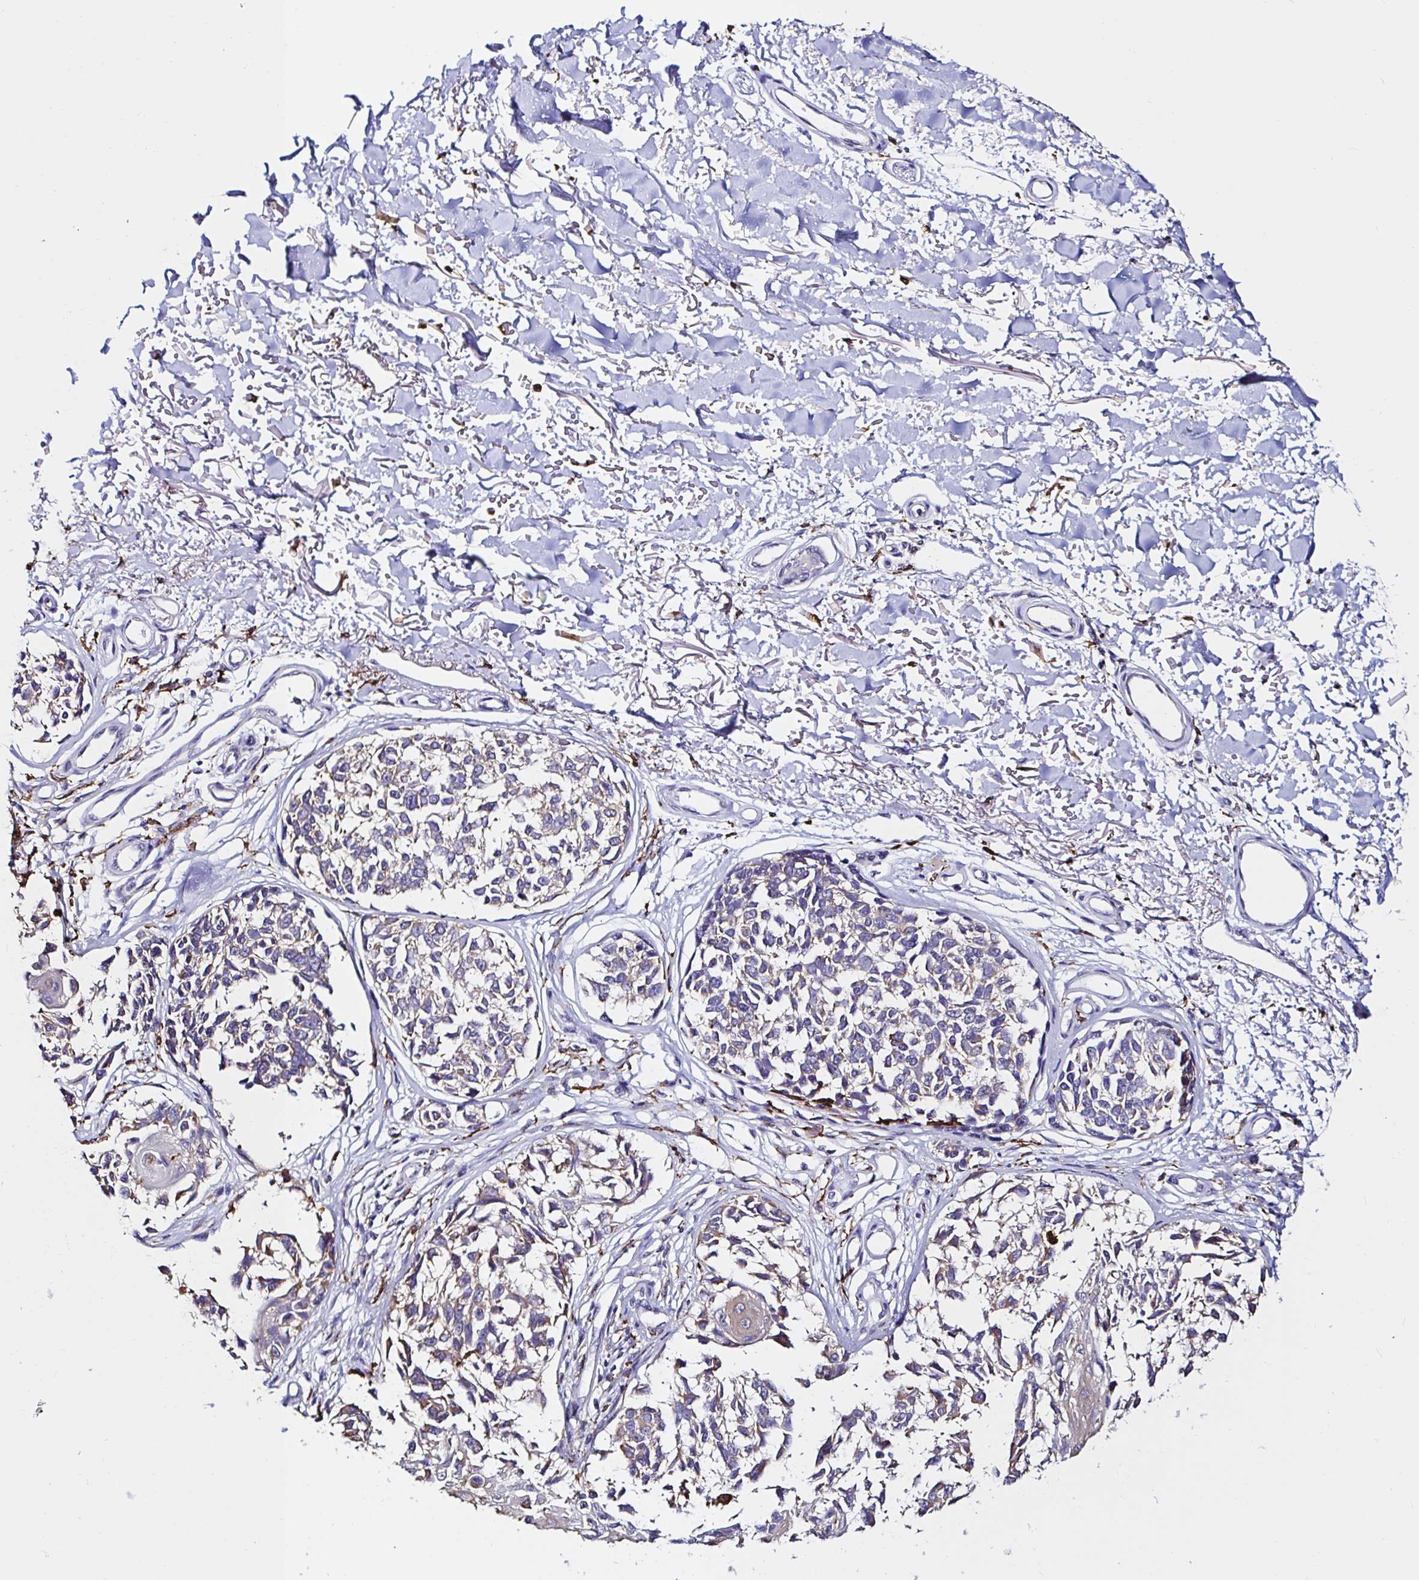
{"staining": {"intensity": "weak", "quantity": "25%-75%", "location": "cytoplasmic/membranous"}, "tissue": "melanoma", "cell_type": "Tumor cells", "image_type": "cancer", "snomed": [{"axis": "morphology", "description": "Malignant melanoma, NOS"}, {"axis": "topography", "description": "Skin"}], "caption": "DAB (3,3'-diaminobenzidine) immunohistochemical staining of human malignant melanoma demonstrates weak cytoplasmic/membranous protein positivity in about 25%-75% of tumor cells. (DAB = brown stain, brightfield microscopy at high magnification).", "gene": "MSR1", "patient": {"sex": "male", "age": 73}}